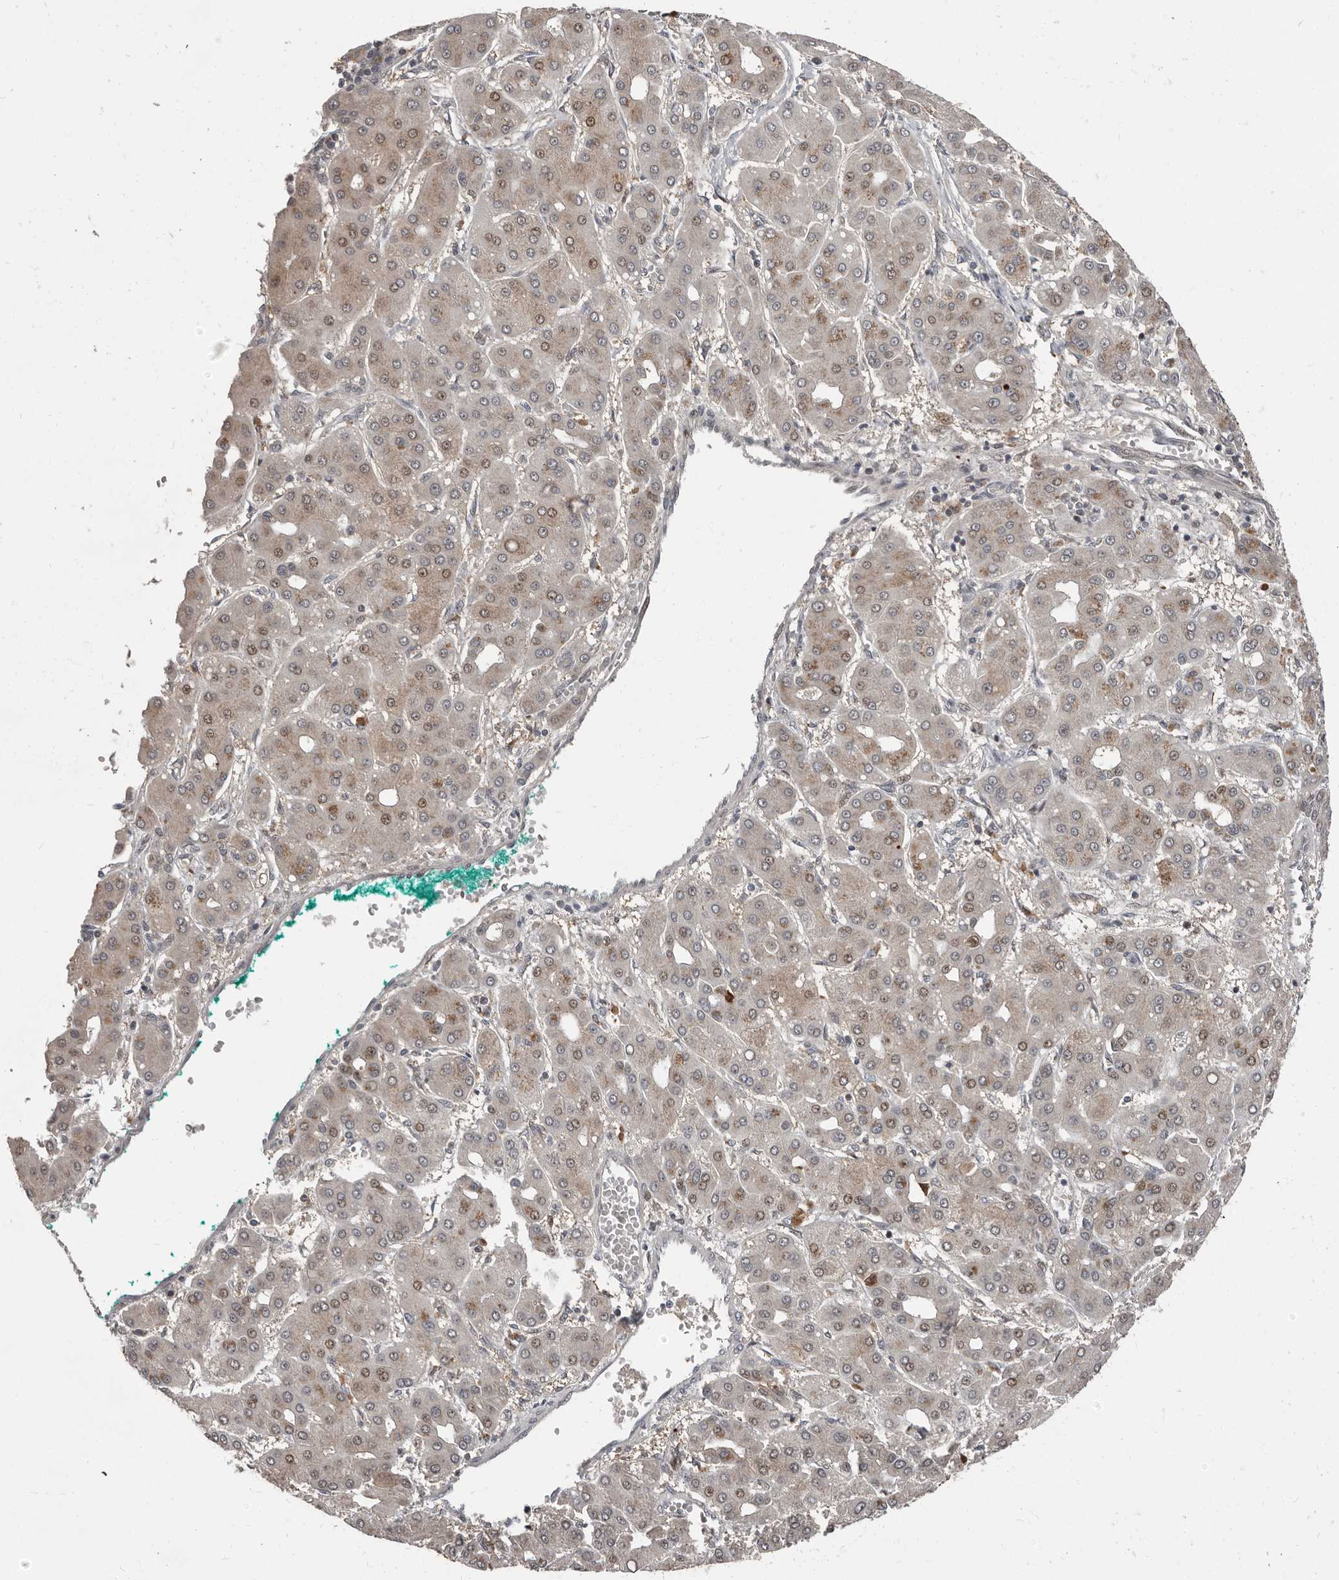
{"staining": {"intensity": "weak", "quantity": "25%-75%", "location": "cytoplasmic/membranous,nuclear"}, "tissue": "liver cancer", "cell_type": "Tumor cells", "image_type": "cancer", "snomed": [{"axis": "morphology", "description": "Carcinoma, Hepatocellular, NOS"}, {"axis": "topography", "description": "Liver"}], "caption": "Brown immunohistochemical staining in human liver cancer shows weak cytoplasmic/membranous and nuclear positivity in about 25%-75% of tumor cells.", "gene": "APOL6", "patient": {"sex": "male", "age": 65}}